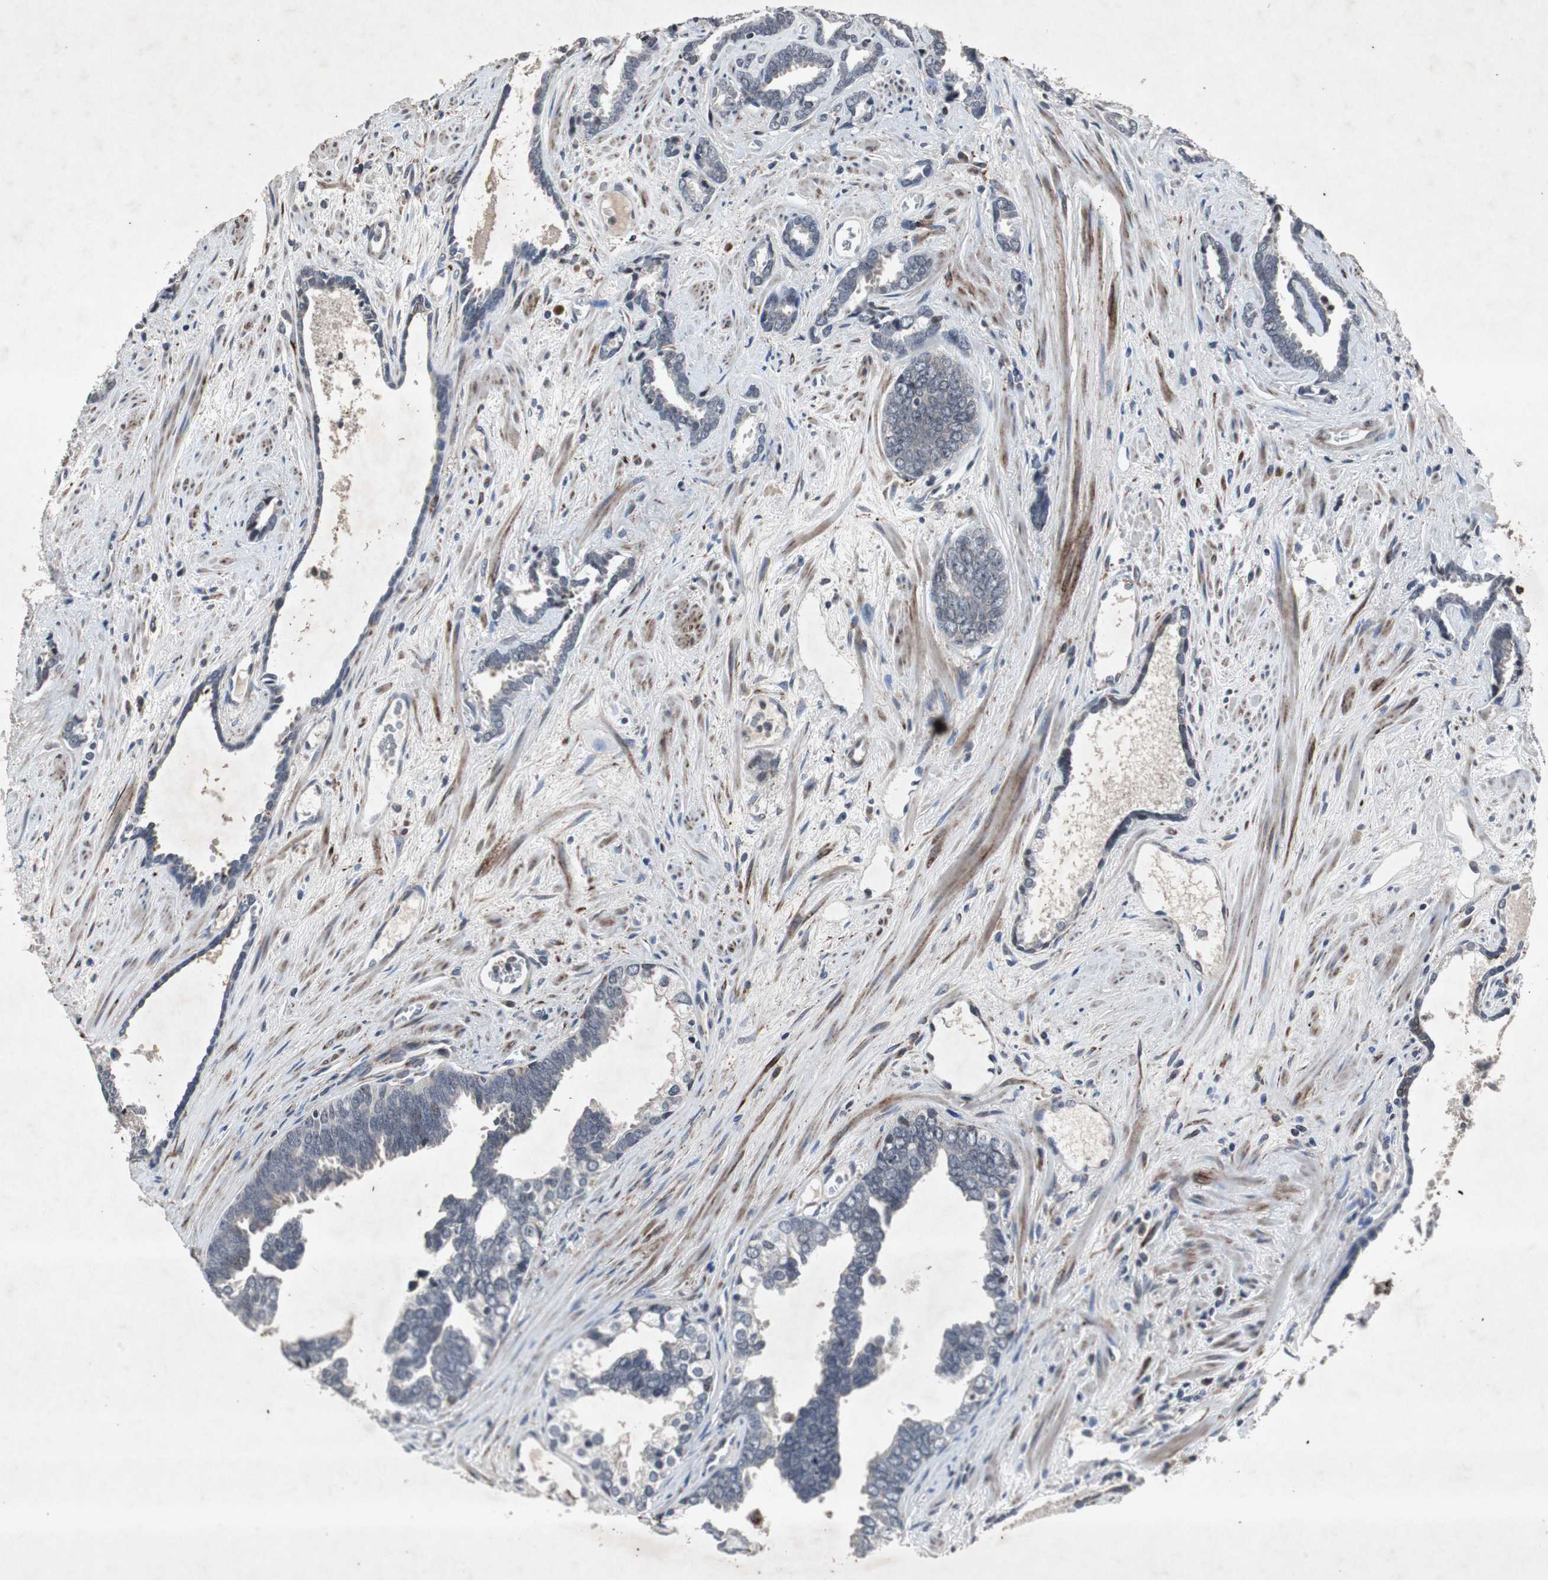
{"staining": {"intensity": "negative", "quantity": "none", "location": "none"}, "tissue": "prostate cancer", "cell_type": "Tumor cells", "image_type": "cancer", "snomed": [{"axis": "morphology", "description": "Adenocarcinoma, High grade"}, {"axis": "topography", "description": "Prostate"}], "caption": "DAB (3,3'-diaminobenzidine) immunohistochemical staining of prostate high-grade adenocarcinoma exhibits no significant positivity in tumor cells.", "gene": "CRADD", "patient": {"sex": "male", "age": 67}}